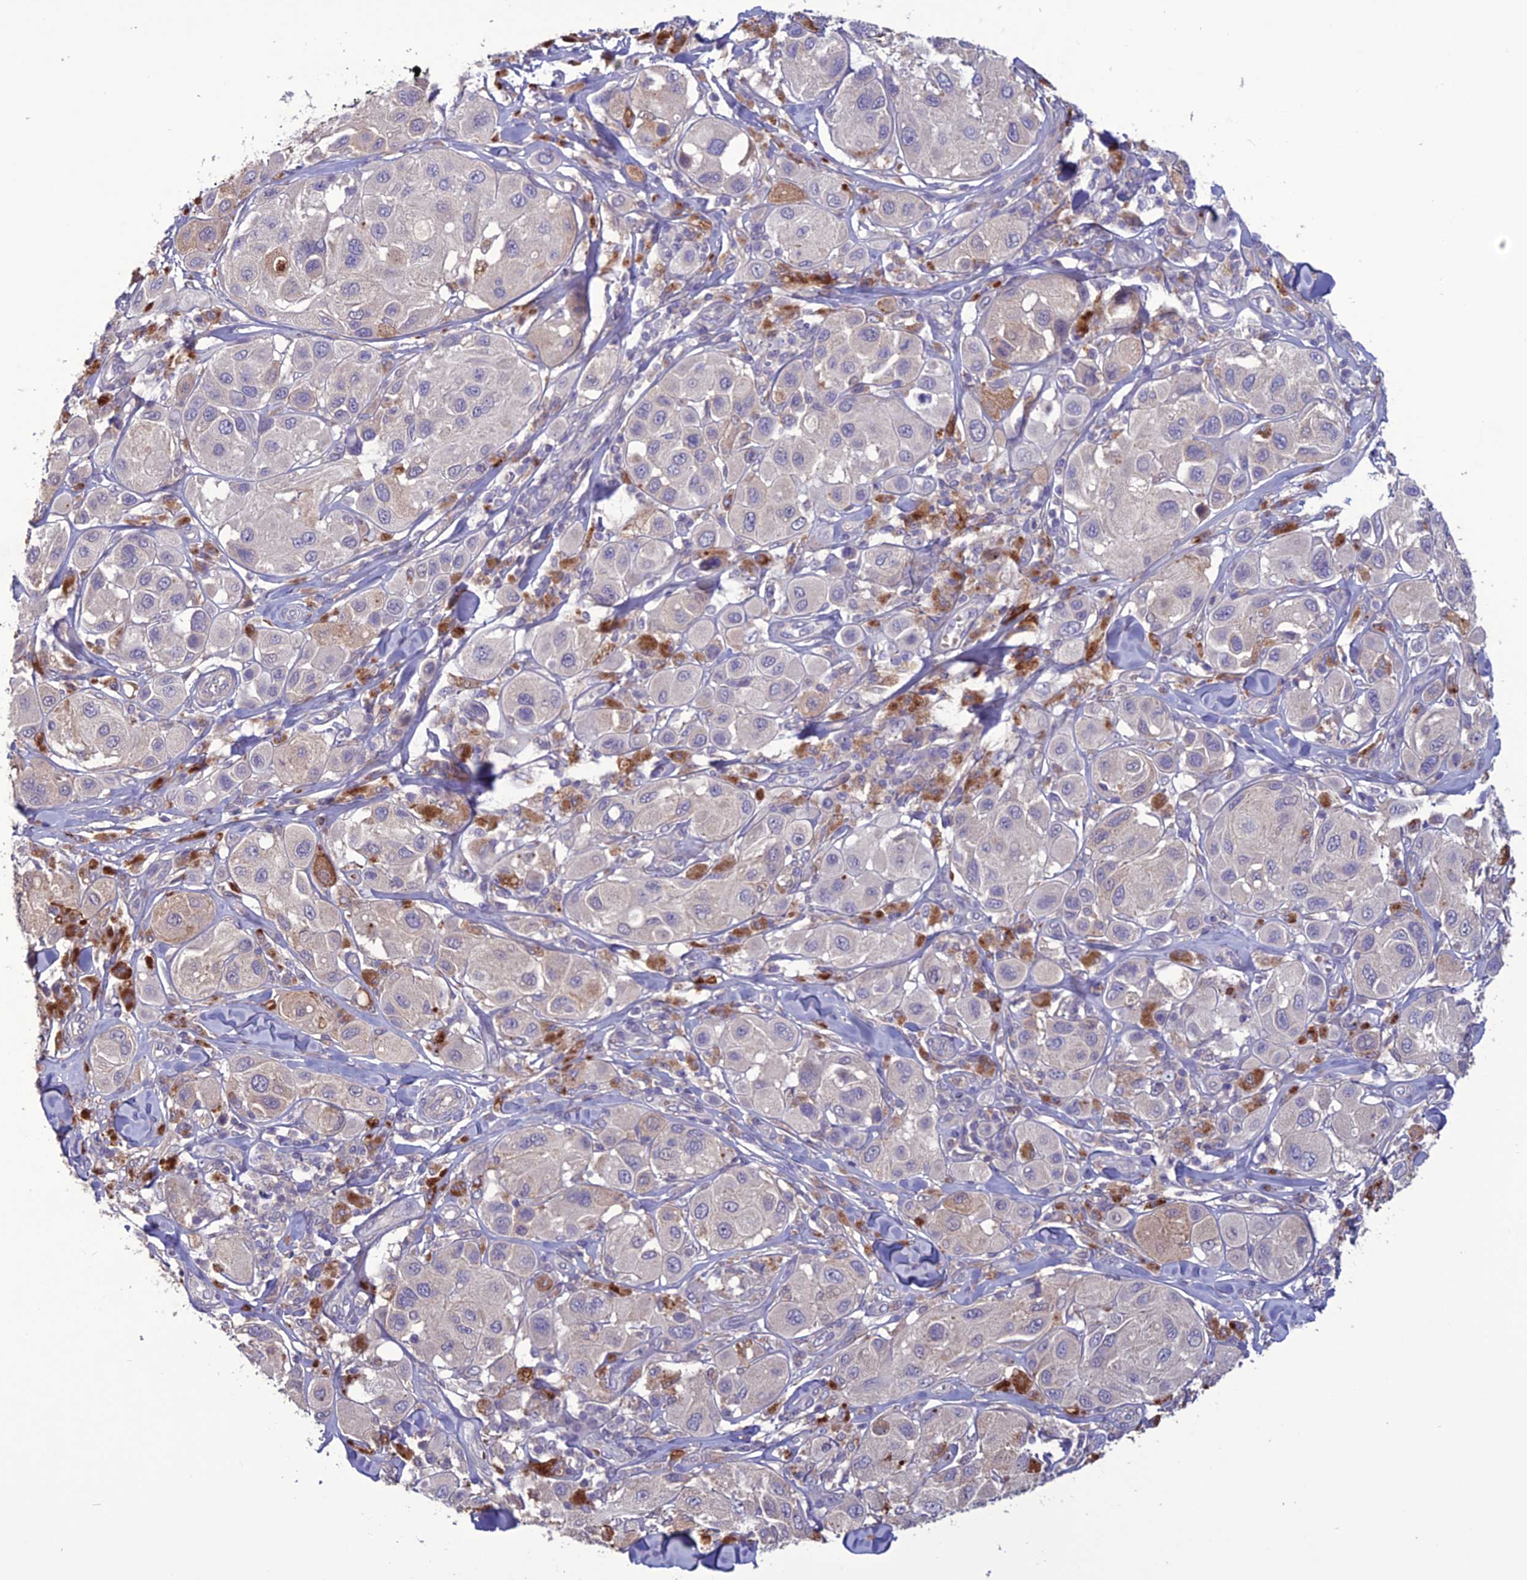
{"staining": {"intensity": "negative", "quantity": "none", "location": "none"}, "tissue": "melanoma", "cell_type": "Tumor cells", "image_type": "cancer", "snomed": [{"axis": "morphology", "description": "Malignant melanoma, Metastatic site"}, {"axis": "topography", "description": "Skin"}], "caption": "The image exhibits no staining of tumor cells in malignant melanoma (metastatic site).", "gene": "C2orf76", "patient": {"sex": "male", "age": 41}}